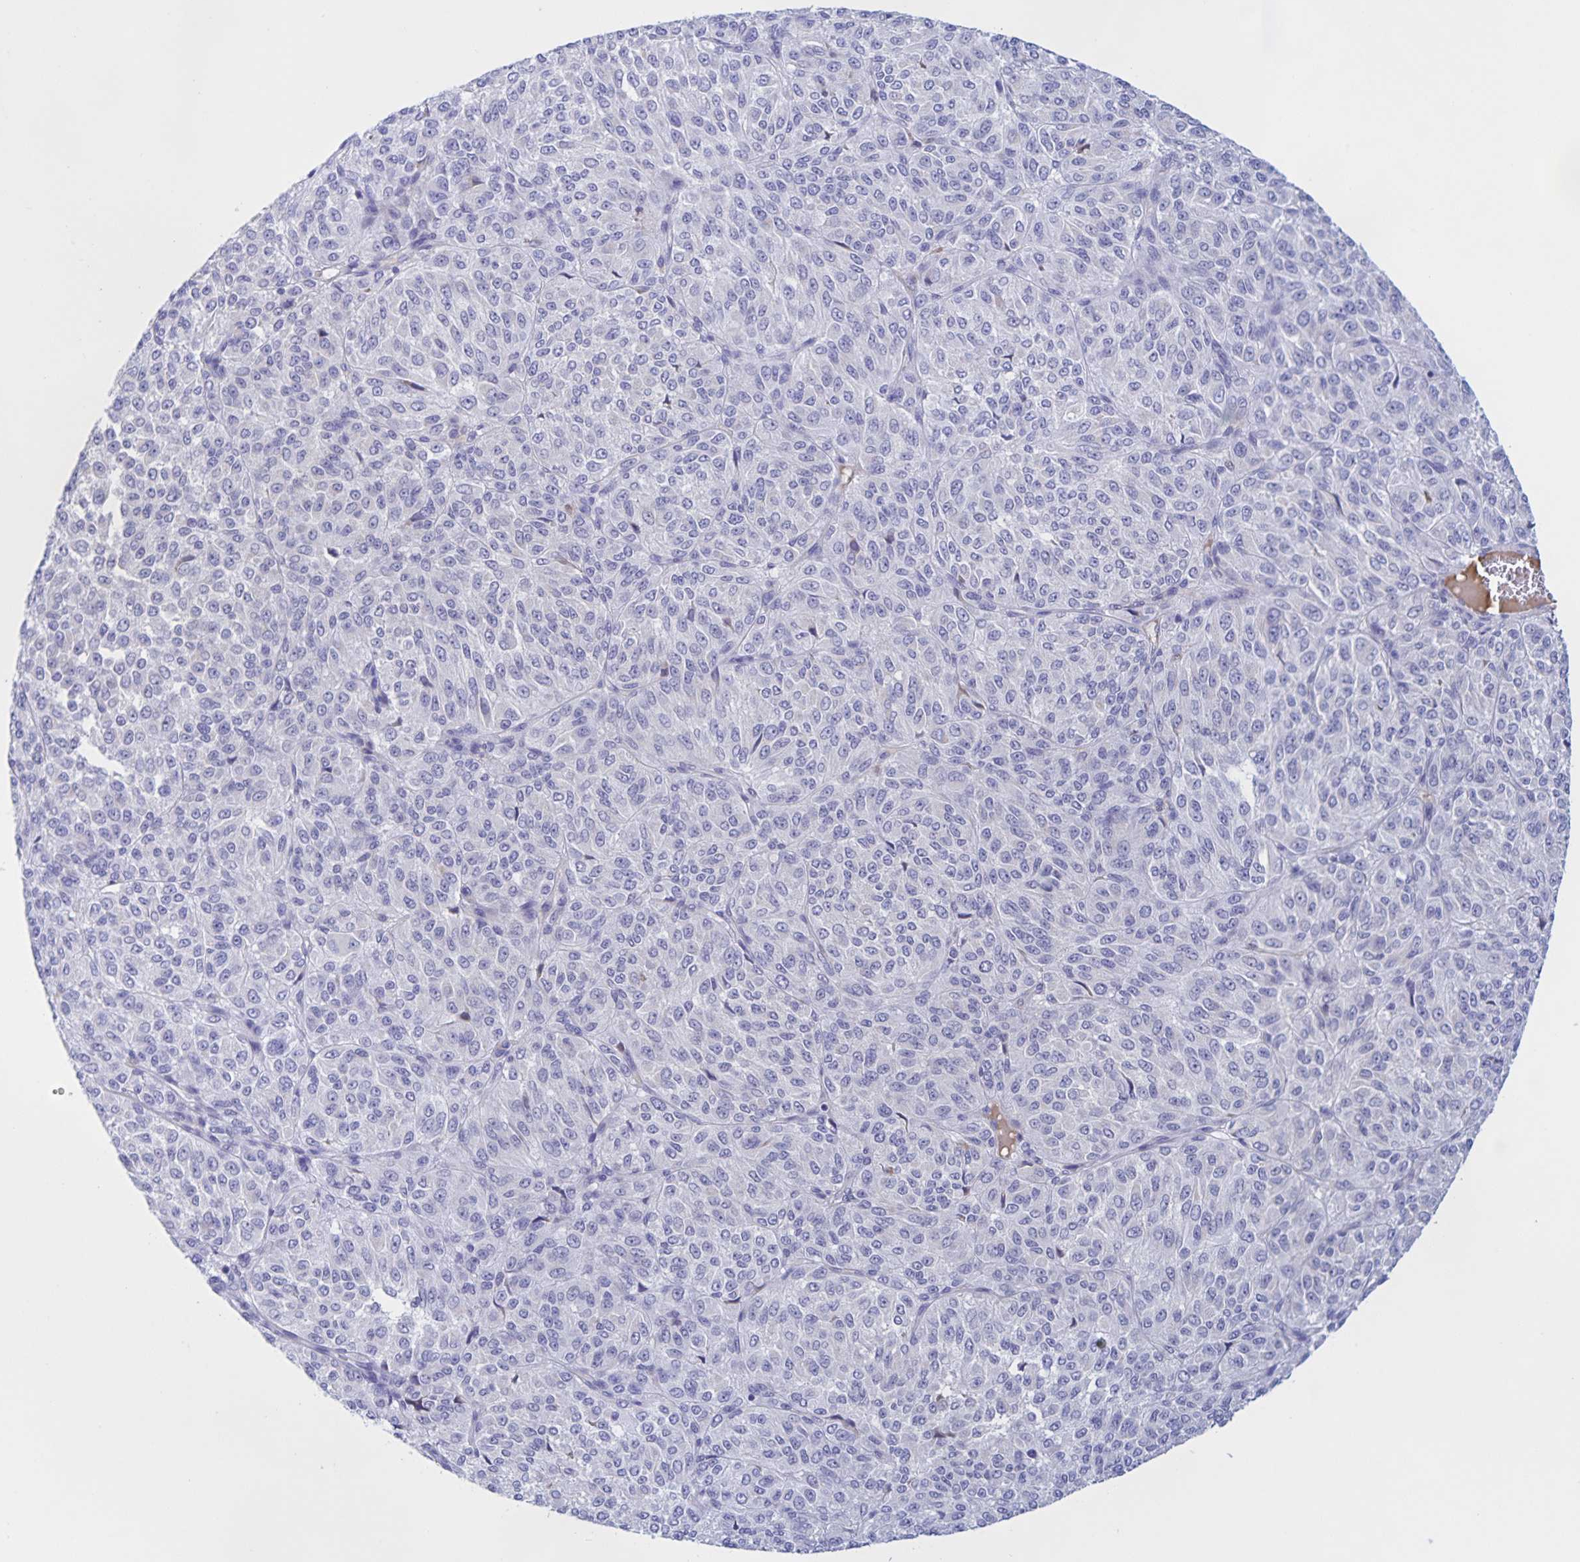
{"staining": {"intensity": "negative", "quantity": "none", "location": "none"}, "tissue": "melanoma", "cell_type": "Tumor cells", "image_type": "cancer", "snomed": [{"axis": "morphology", "description": "Malignant melanoma, Metastatic site"}, {"axis": "topography", "description": "Brain"}], "caption": "This is a micrograph of immunohistochemistry (IHC) staining of malignant melanoma (metastatic site), which shows no expression in tumor cells. The staining is performed using DAB (3,3'-diaminobenzidine) brown chromogen with nuclei counter-stained in using hematoxylin.", "gene": "CATSPER4", "patient": {"sex": "female", "age": 56}}